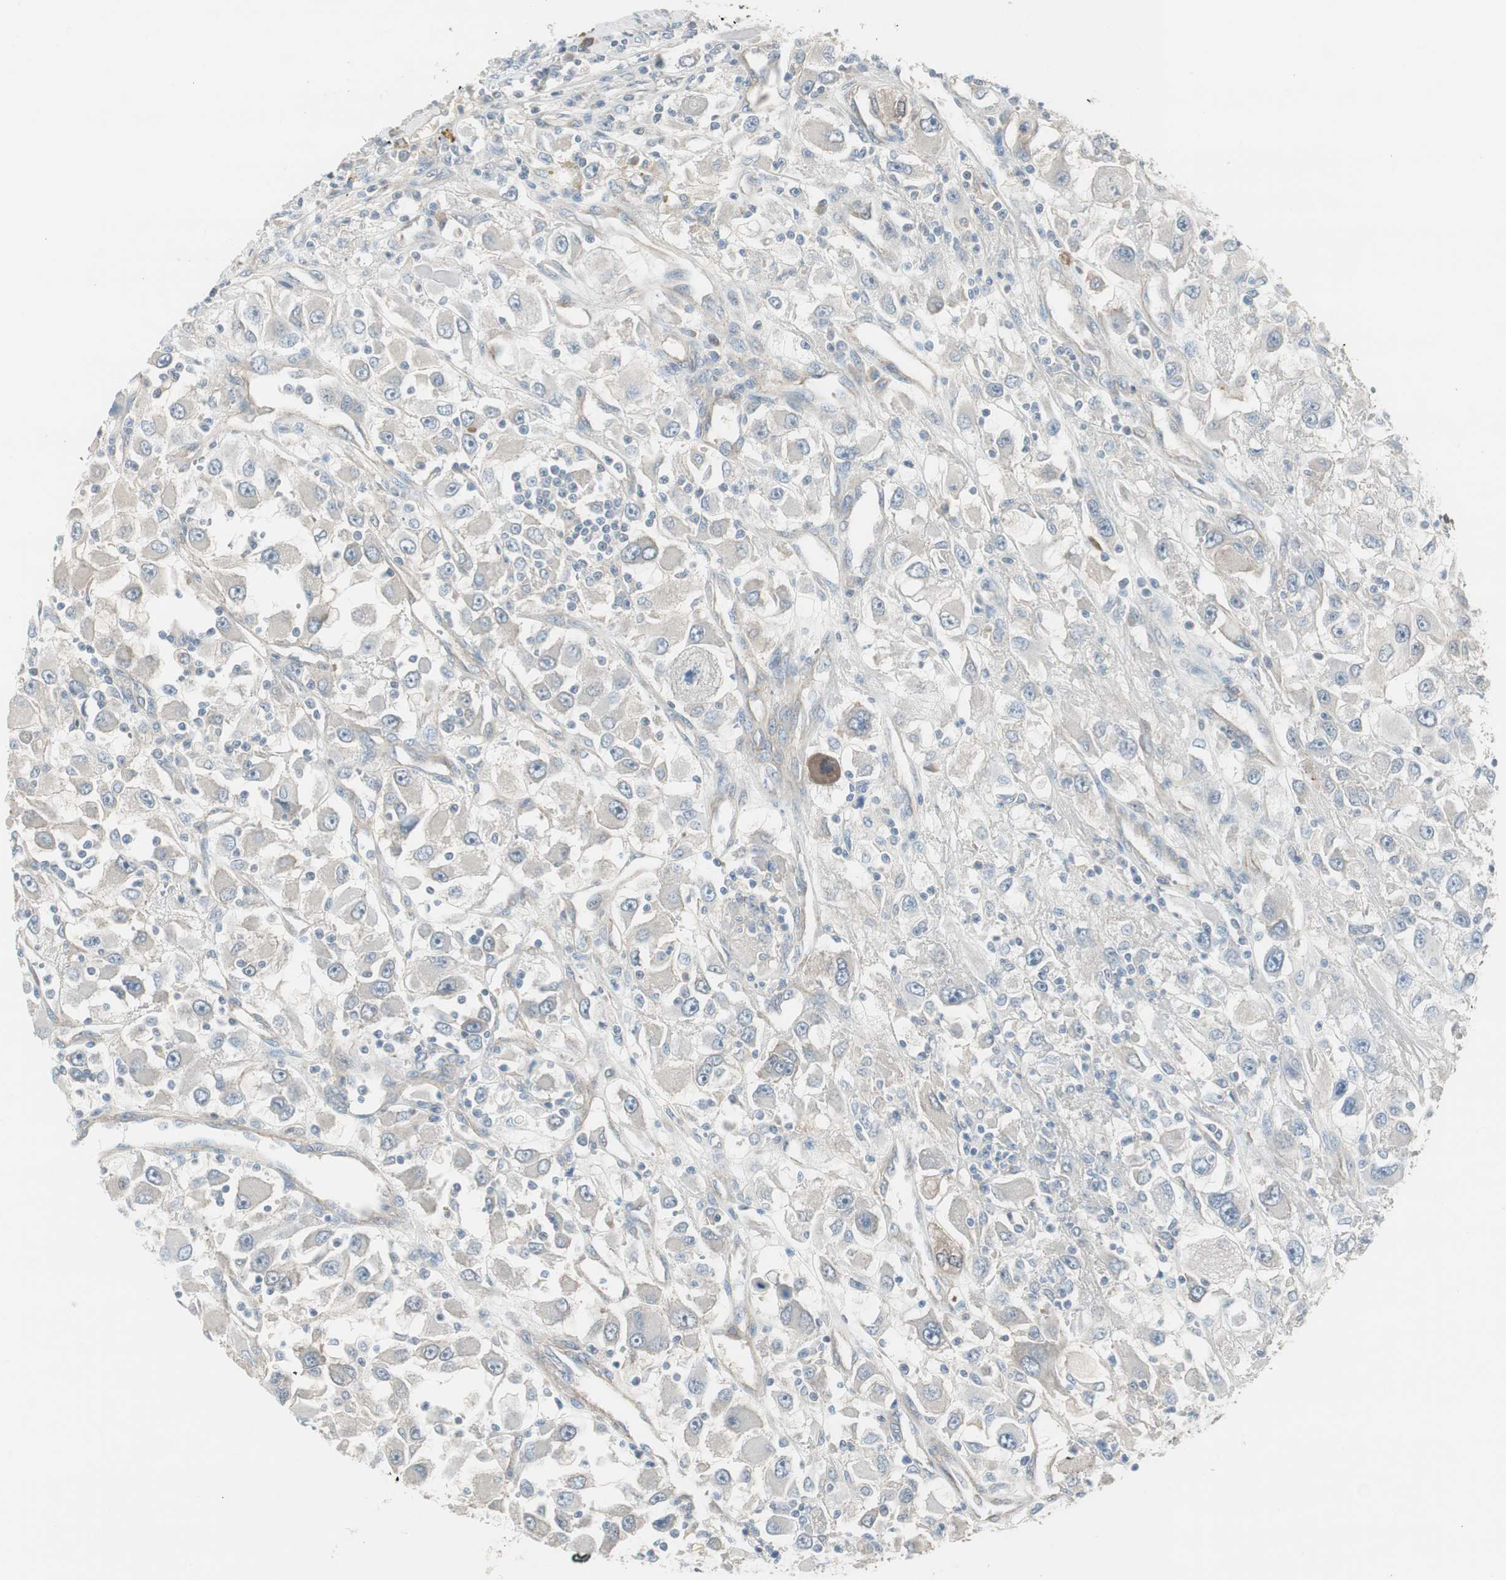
{"staining": {"intensity": "negative", "quantity": "none", "location": "none"}, "tissue": "renal cancer", "cell_type": "Tumor cells", "image_type": "cancer", "snomed": [{"axis": "morphology", "description": "Adenocarcinoma, NOS"}, {"axis": "topography", "description": "Kidney"}], "caption": "Tumor cells are negative for protein expression in human renal adenocarcinoma.", "gene": "EVA1A", "patient": {"sex": "female", "age": 52}}